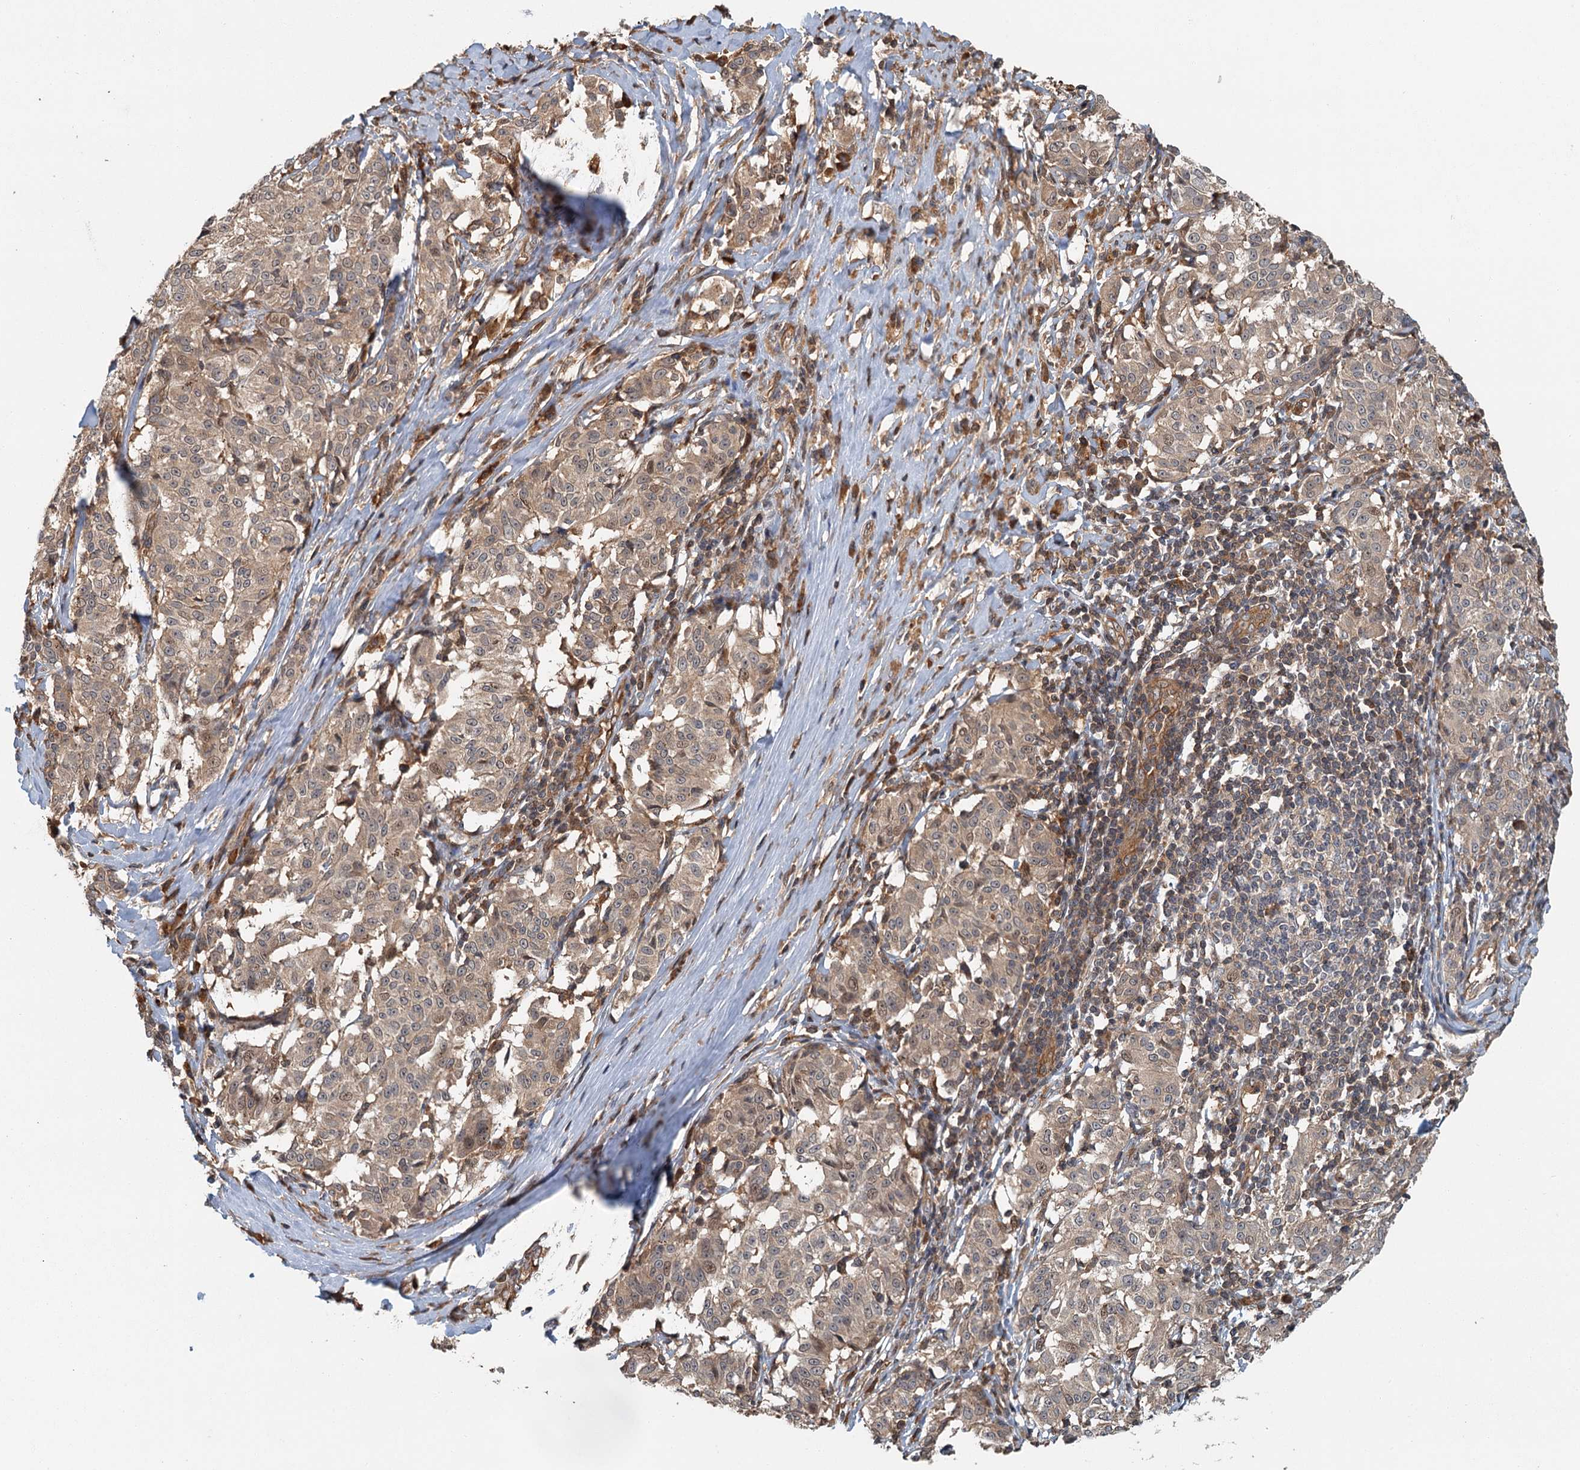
{"staining": {"intensity": "weak", "quantity": ">75%", "location": "cytoplasmic/membranous"}, "tissue": "melanoma", "cell_type": "Tumor cells", "image_type": "cancer", "snomed": [{"axis": "morphology", "description": "Malignant melanoma, NOS"}, {"axis": "topography", "description": "Skin"}], "caption": "Tumor cells show low levels of weak cytoplasmic/membranous expression in about >75% of cells in melanoma.", "gene": "ZNF527", "patient": {"sex": "female", "age": 72}}